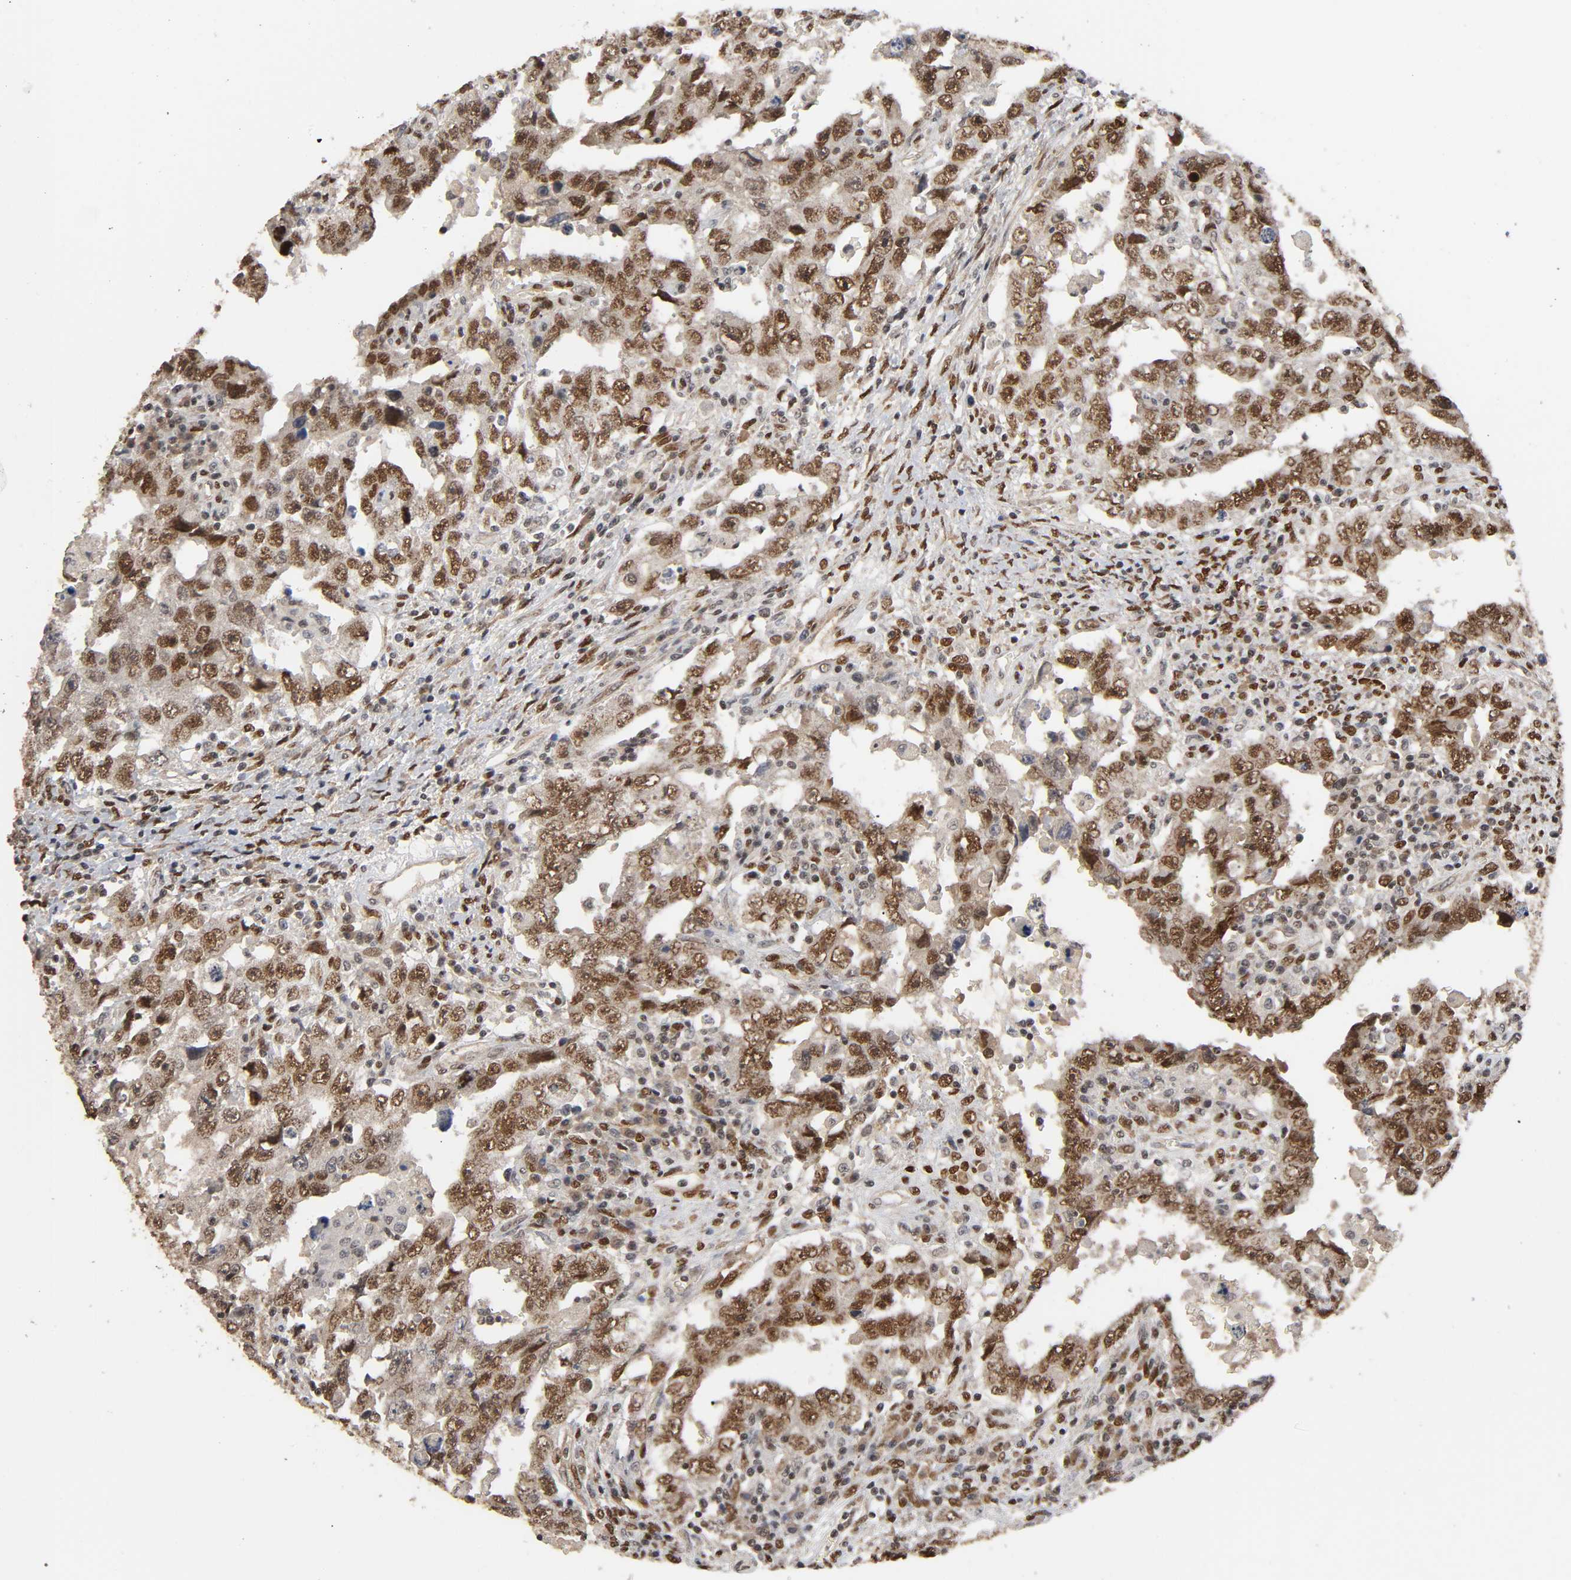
{"staining": {"intensity": "moderate", "quantity": ">75%", "location": "cytoplasmic/membranous,nuclear"}, "tissue": "testis cancer", "cell_type": "Tumor cells", "image_type": "cancer", "snomed": [{"axis": "morphology", "description": "Carcinoma, Embryonal, NOS"}, {"axis": "topography", "description": "Testis"}], "caption": "Tumor cells demonstrate medium levels of moderate cytoplasmic/membranous and nuclear staining in about >75% of cells in testis cancer.", "gene": "ZNF384", "patient": {"sex": "male", "age": 26}}